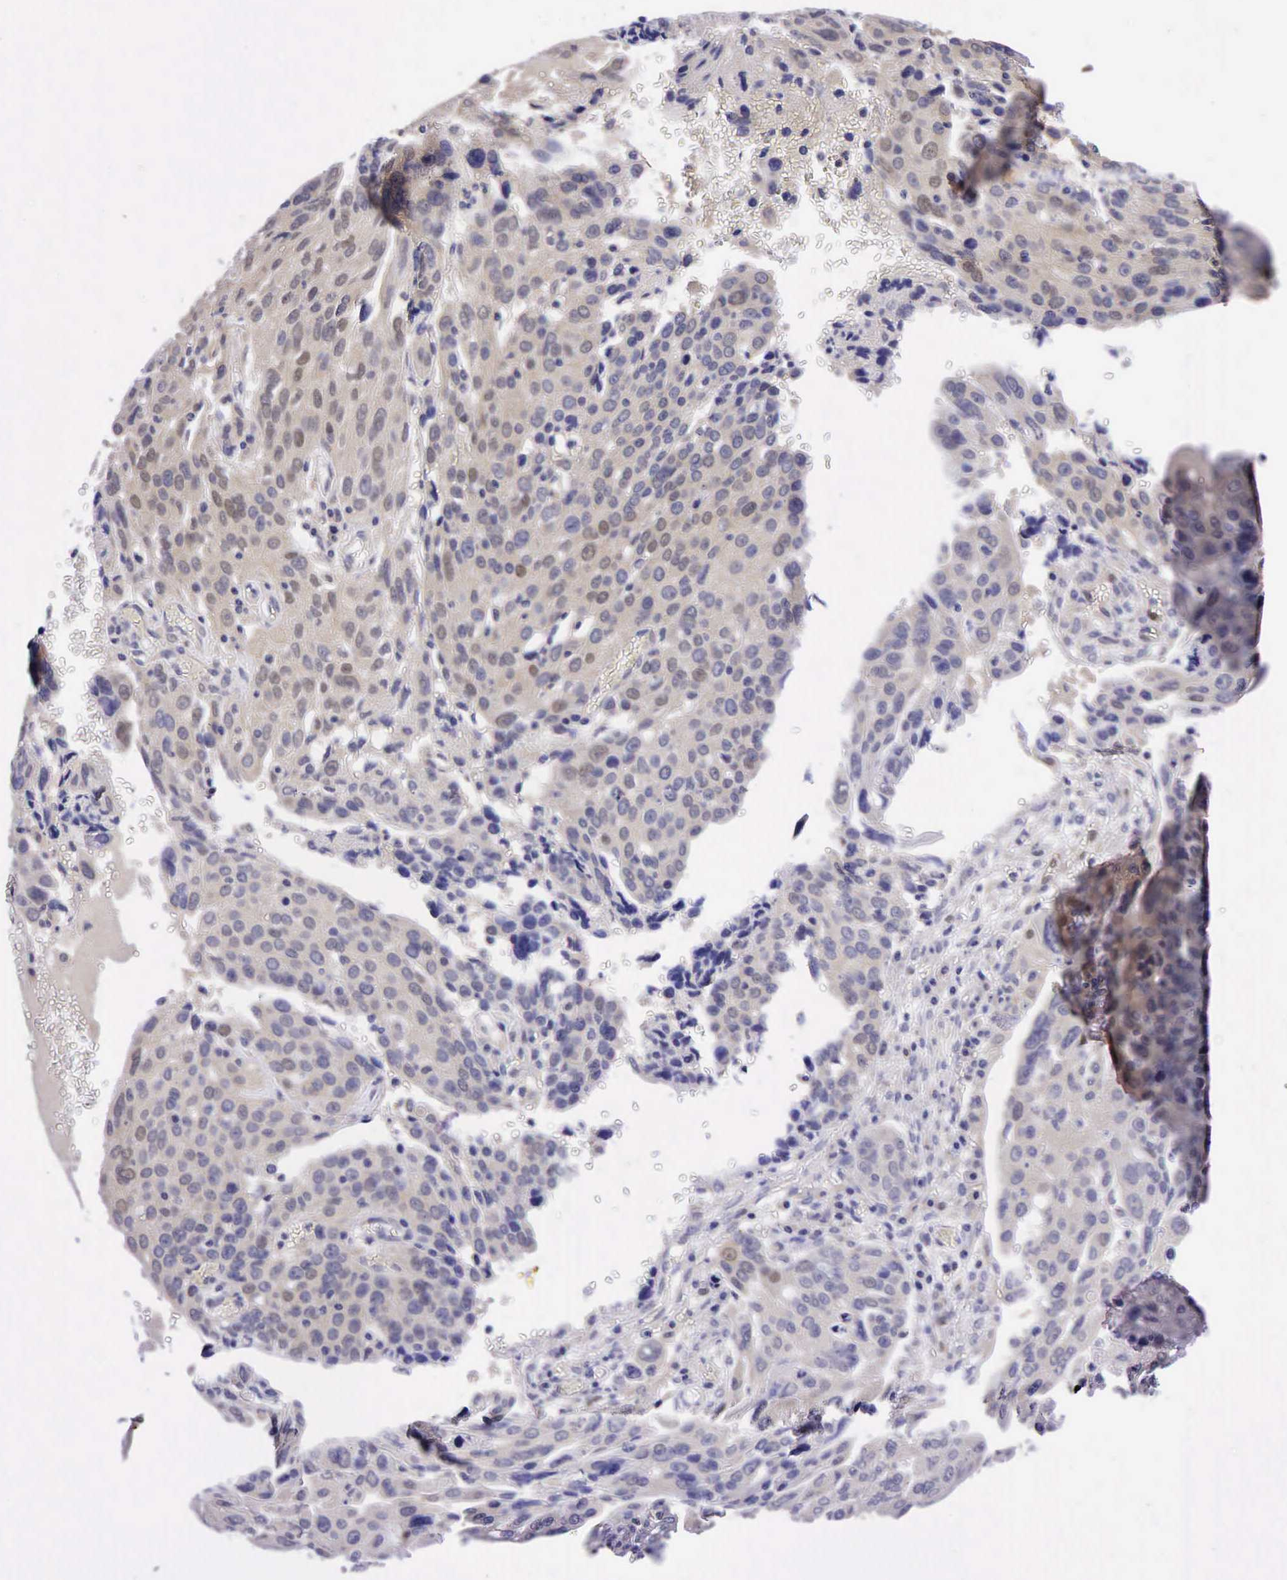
{"staining": {"intensity": "moderate", "quantity": "<25%", "location": "nuclear"}, "tissue": "ovarian cancer", "cell_type": "Tumor cells", "image_type": "cancer", "snomed": [{"axis": "morphology", "description": "Carcinoma, endometroid"}, {"axis": "topography", "description": "Ovary"}], "caption": "Ovarian cancer (endometroid carcinoma) stained with DAB immunohistochemistry shows low levels of moderate nuclear positivity in about <25% of tumor cells.", "gene": "CCND1", "patient": {"sex": "female", "age": 75}}